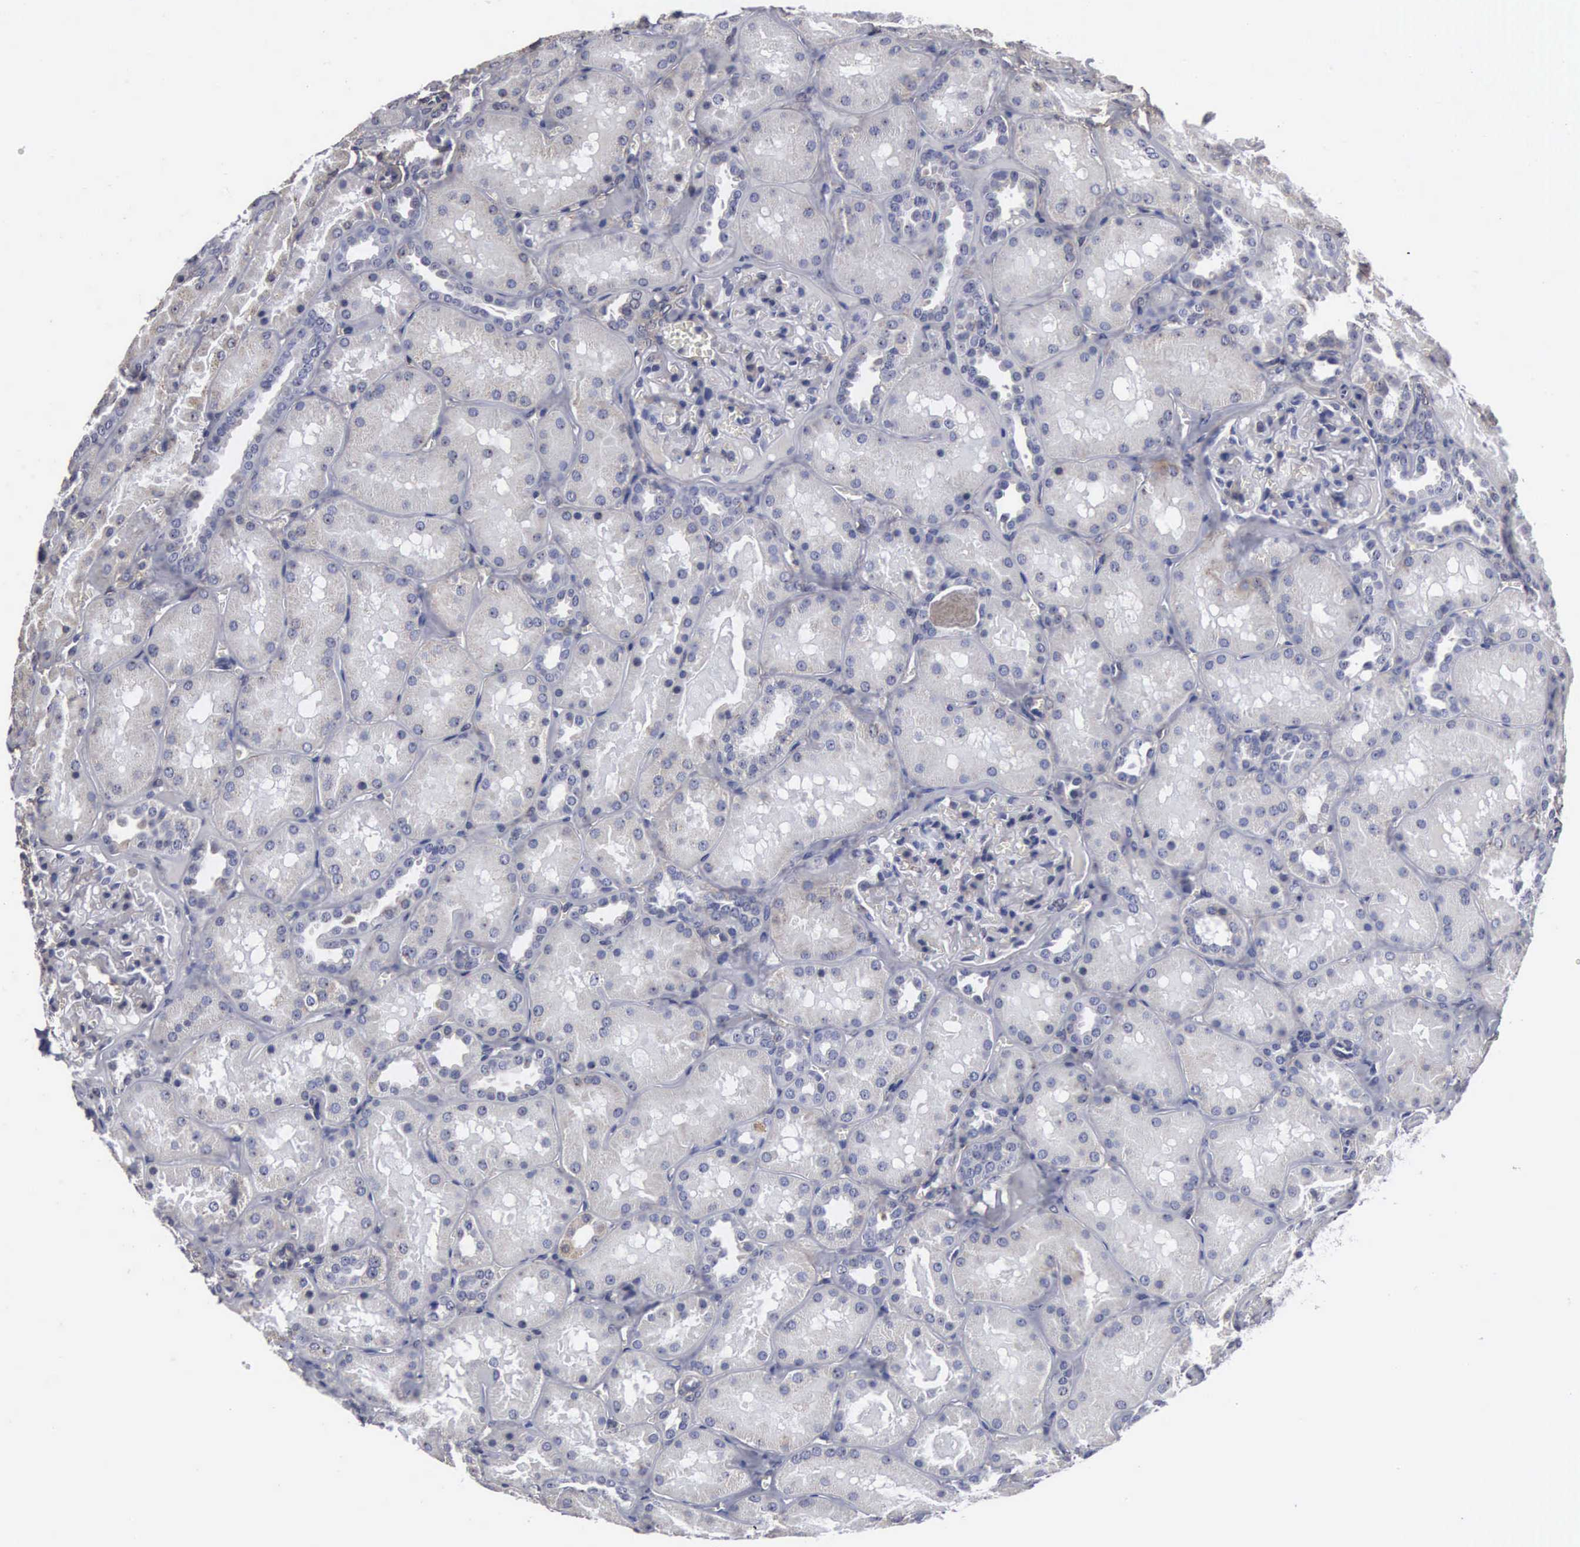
{"staining": {"intensity": "negative", "quantity": "none", "location": "none"}, "tissue": "kidney", "cell_type": "Cells in glomeruli", "image_type": "normal", "snomed": [{"axis": "morphology", "description": "Normal tissue, NOS"}, {"axis": "topography", "description": "Kidney"}], "caption": "Image shows no protein positivity in cells in glomeruli of unremarkable kidney.", "gene": "NGDN", "patient": {"sex": "female", "age": 52}}